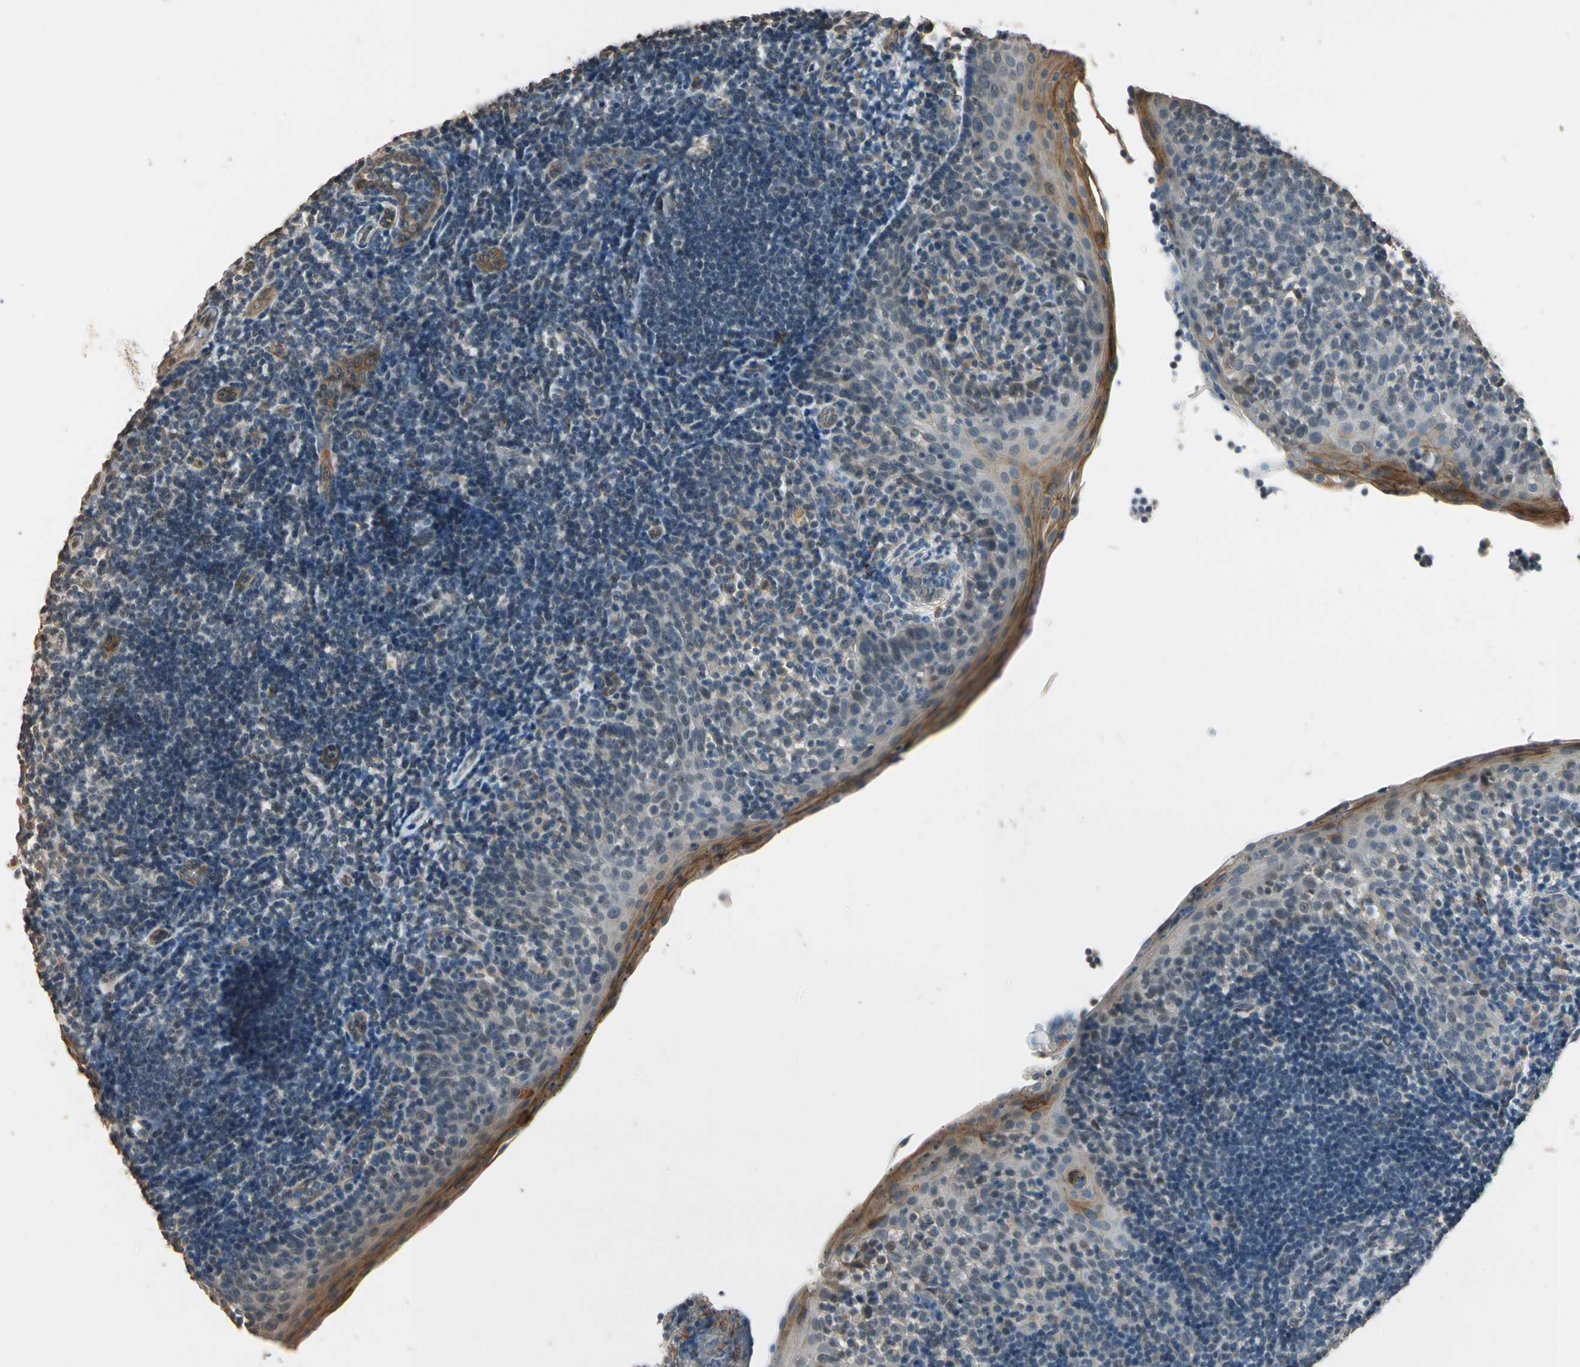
{"staining": {"intensity": "weak", "quantity": ">75%", "location": "cytoplasmic/membranous"}, "tissue": "tonsil", "cell_type": "Germinal center cells", "image_type": "normal", "snomed": [{"axis": "morphology", "description": "Normal tissue, NOS"}, {"axis": "topography", "description": "Tonsil"}], "caption": "Germinal center cells demonstrate low levels of weak cytoplasmic/membranous staining in approximately >75% of cells in normal human tonsil.", "gene": "TASOR", "patient": {"sex": "female", "age": 40}}